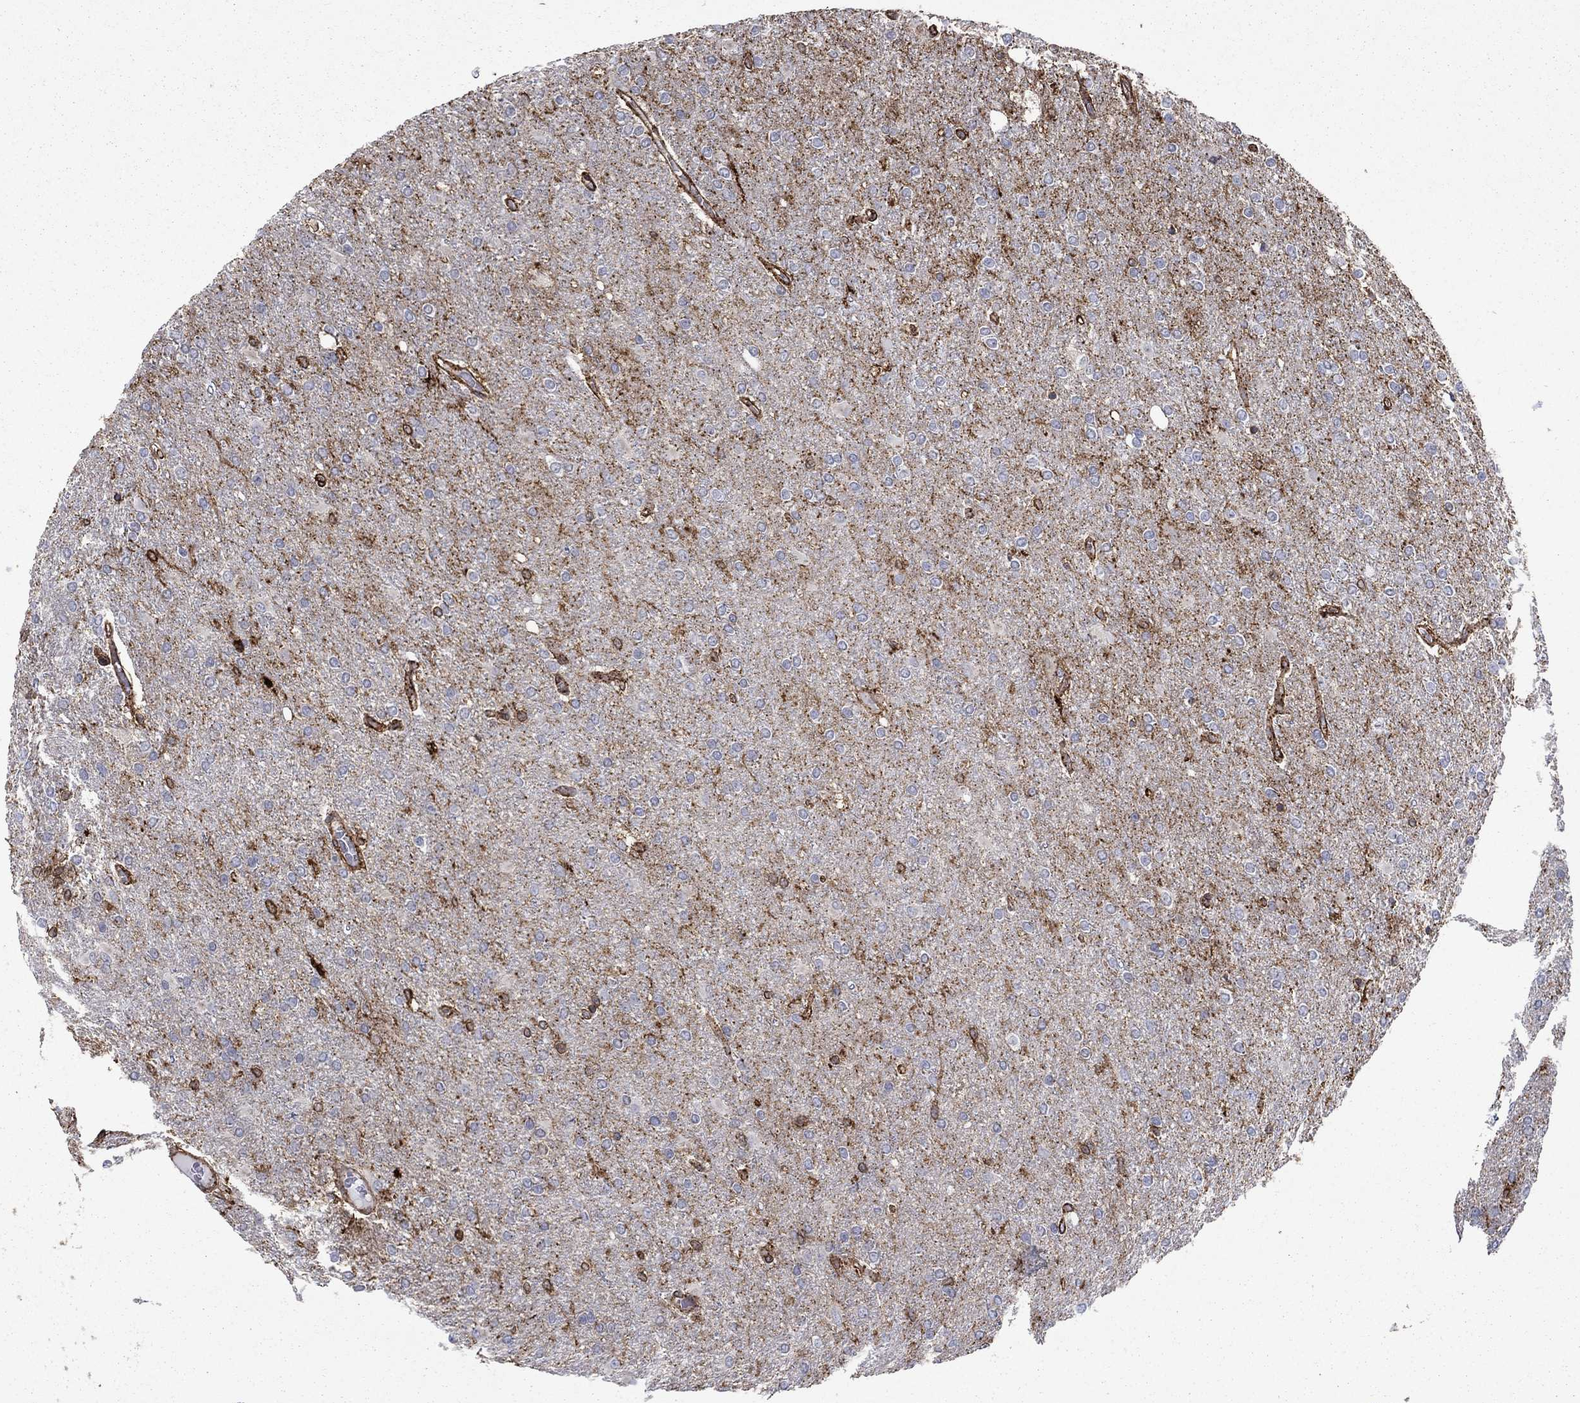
{"staining": {"intensity": "negative", "quantity": "none", "location": "none"}, "tissue": "glioma", "cell_type": "Tumor cells", "image_type": "cancer", "snomed": [{"axis": "morphology", "description": "Glioma, malignant, High grade"}, {"axis": "topography", "description": "Cerebral cortex"}], "caption": "The IHC photomicrograph has no significant expression in tumor cells of glioma tissue.", "gene": "PLAU", "patient": {"sex": "male", "age": 70}}